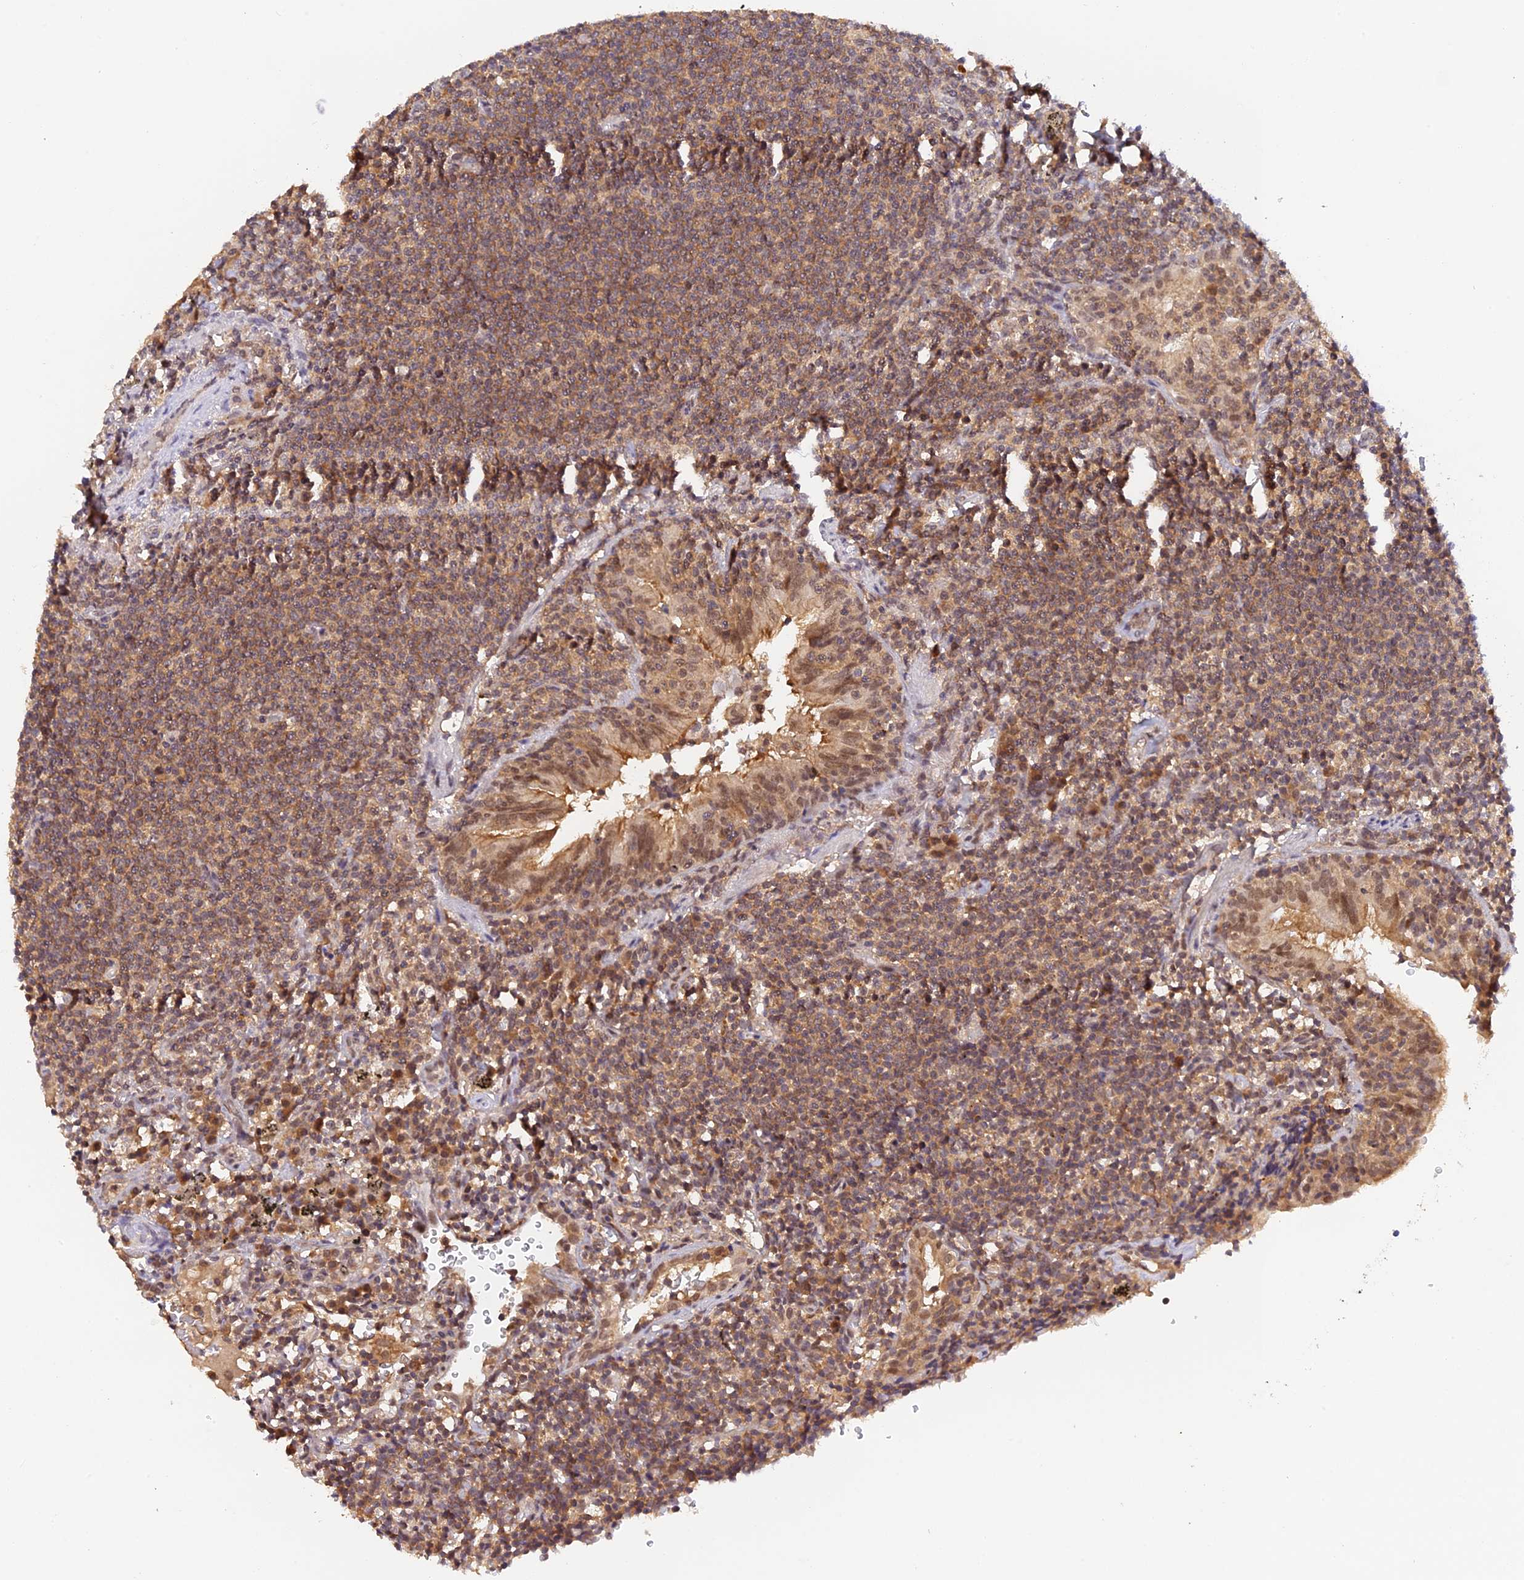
{"staining": {"intensity": "moderate", "quantity": ">75%", "location": "cytoplasmic/membranous"}, "tissue": "lymphoma", "cell_type": "Tumor cells", "image_type": "cancer", "snomed": [{"axis": "morphology", "description": "Malignant lymphoma, non-Hodgkin's type, Low grade"}, {"axis": "topography", "description": "Lung"}], "caption": "Immunohistochemical staining of low-grade malignant lymphoma, non-Hodgkin's type reveals moderate cytoplasmic/membranous protein positivity in about >75% of tumor cells.", "gene": "ZNF436", "patient": {"sex": "female", "age": 71}}